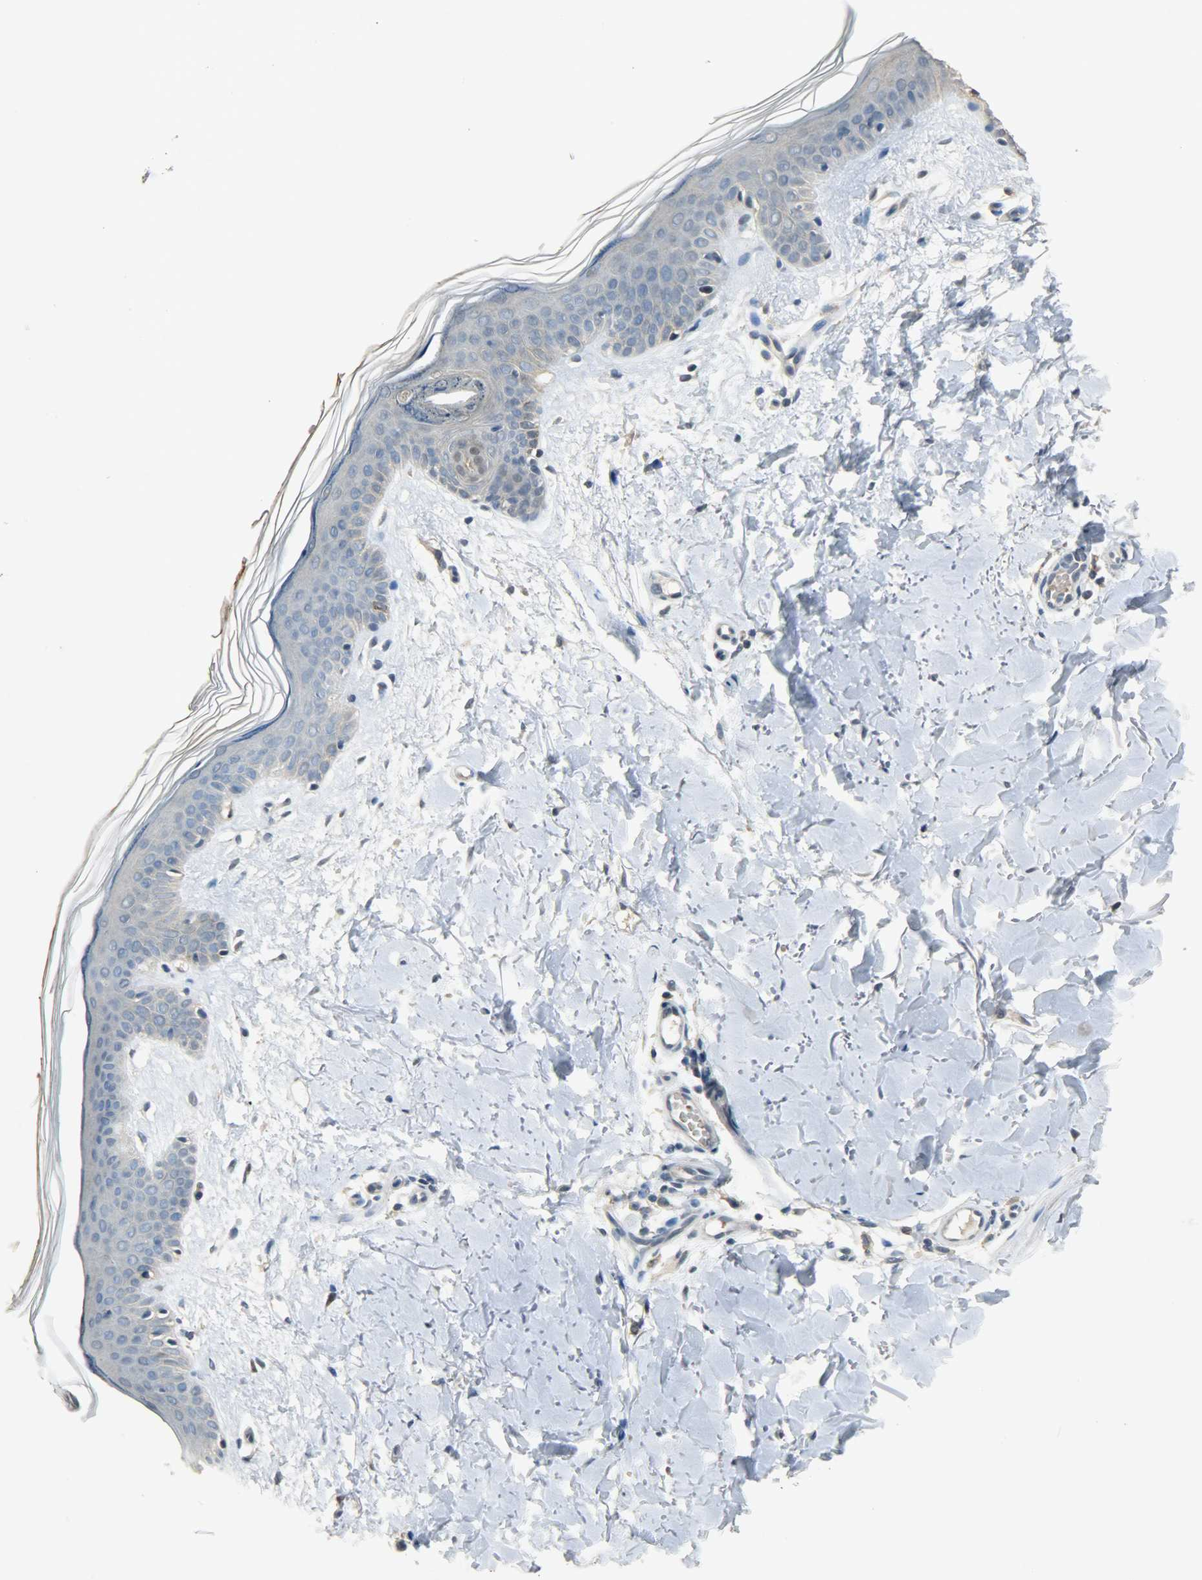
{"staining": {"intensity": "negative", "quantity": "none", "location": "none"}, "tissue": "skin", "cell_type": "Fibroblasts", "image_type": "normal", "snomed": [{"axis": "morphology", "description": "Normal tissue, NOS"}, {"axis": "topography", "description": "Skin"}], "caption": "Skin stained for a protein using immunohistochemistry (IHC) reveals no expression fibroblasts.", "gene": "PRMT5", "patient": {"sex": "female", "age": 56}}